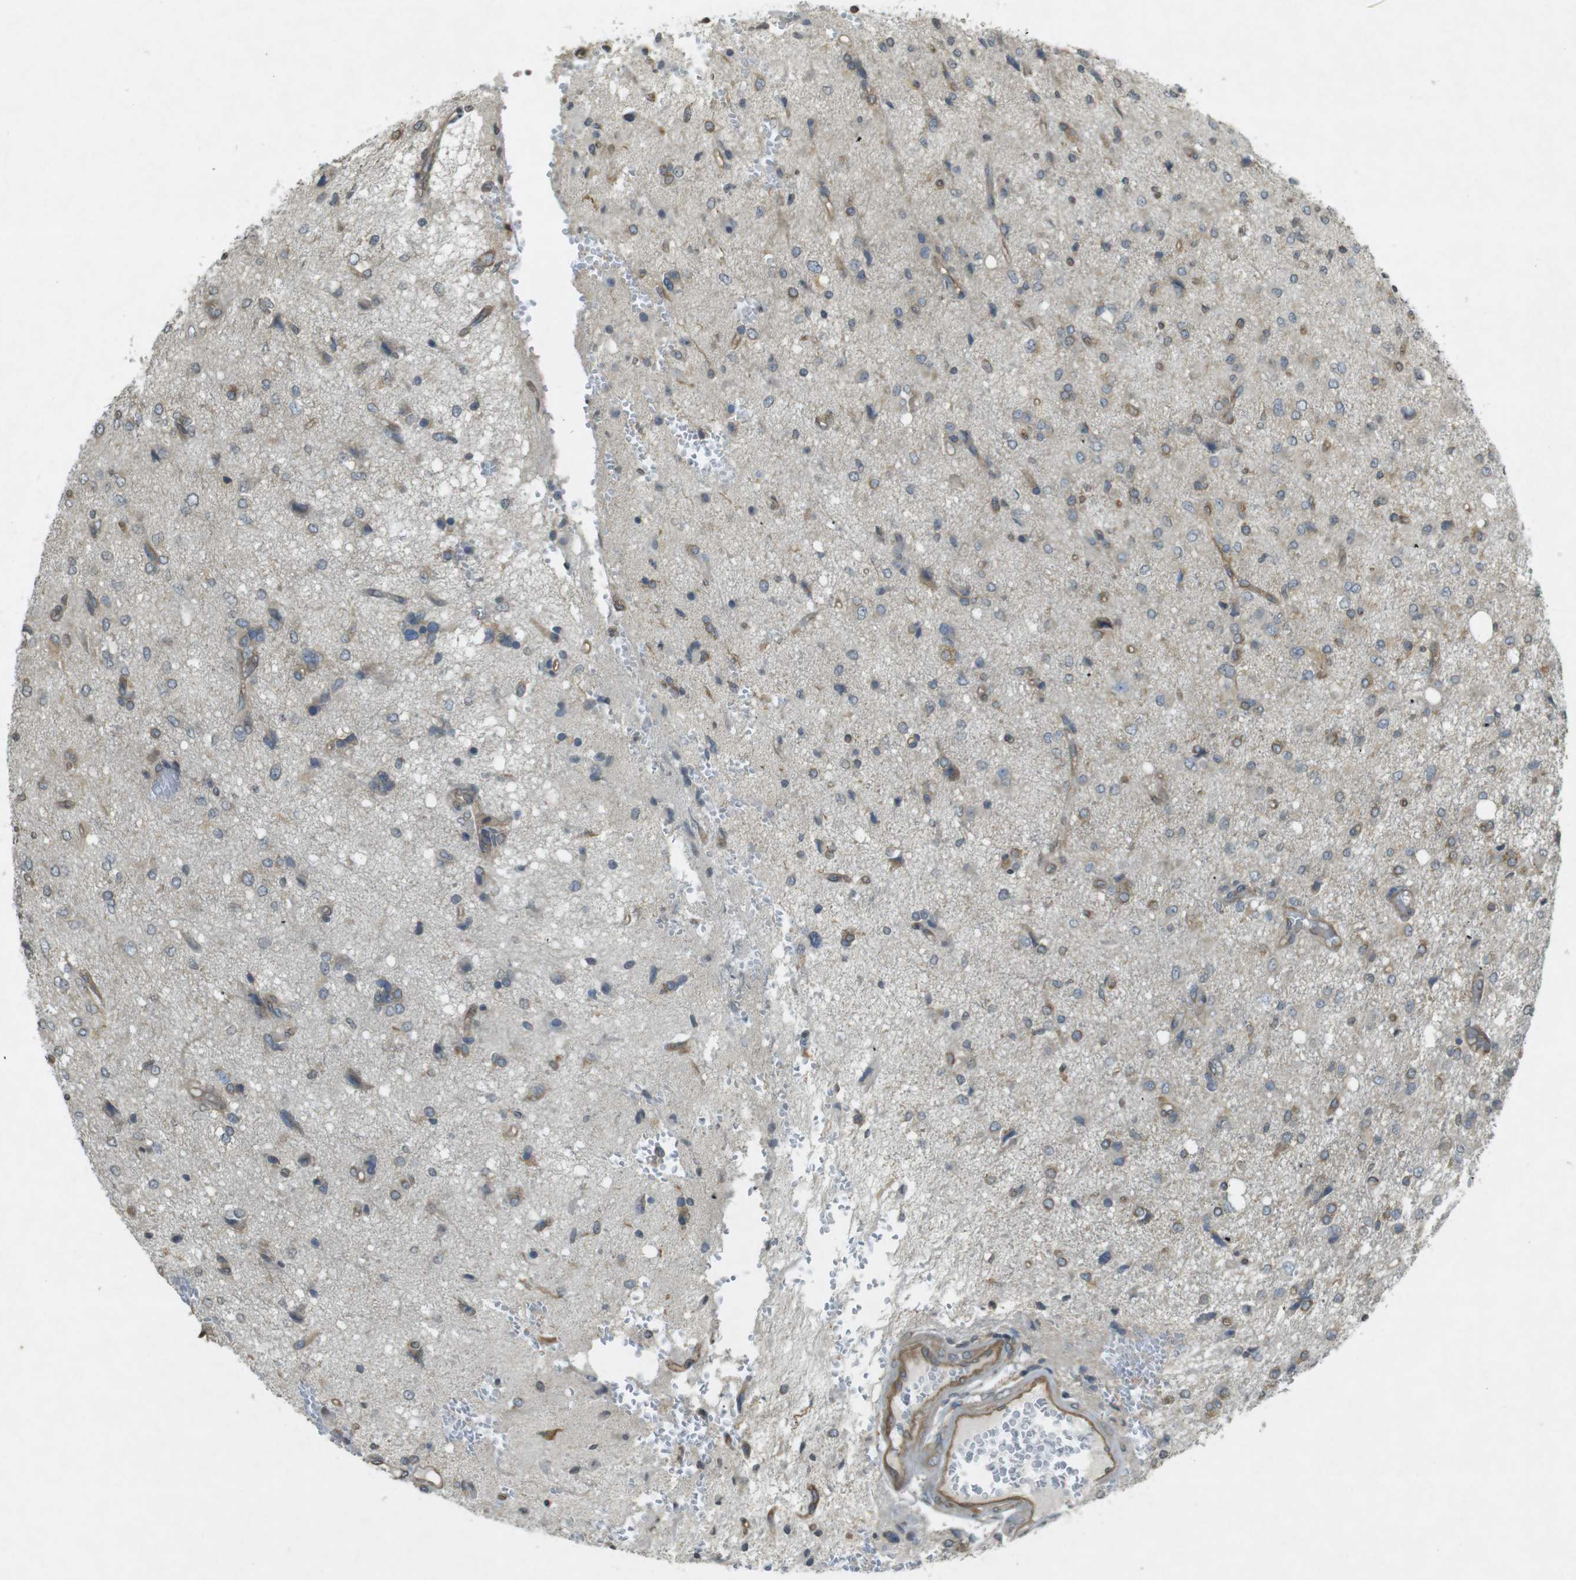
{"staining": {"intensity": "moderate", "quantity": "<25%", "location": "cytoplasmic/membranous"}, "tissue": "glioma", "cell_type": "Tumor cells", "image_type": "cancer", "snomed": [{"axis": "morphology", "description": "Glioma, malignant, High grade"}, {"axis": "topography", "description": "Brain"}], "caption": "Protein staining of glioma tissue displays moderate cytoplasmic/membranous staining in approximately <25% of tumor cells.", "gene": "KIF5B", "patient": {"sex": "female", "age": 59}}